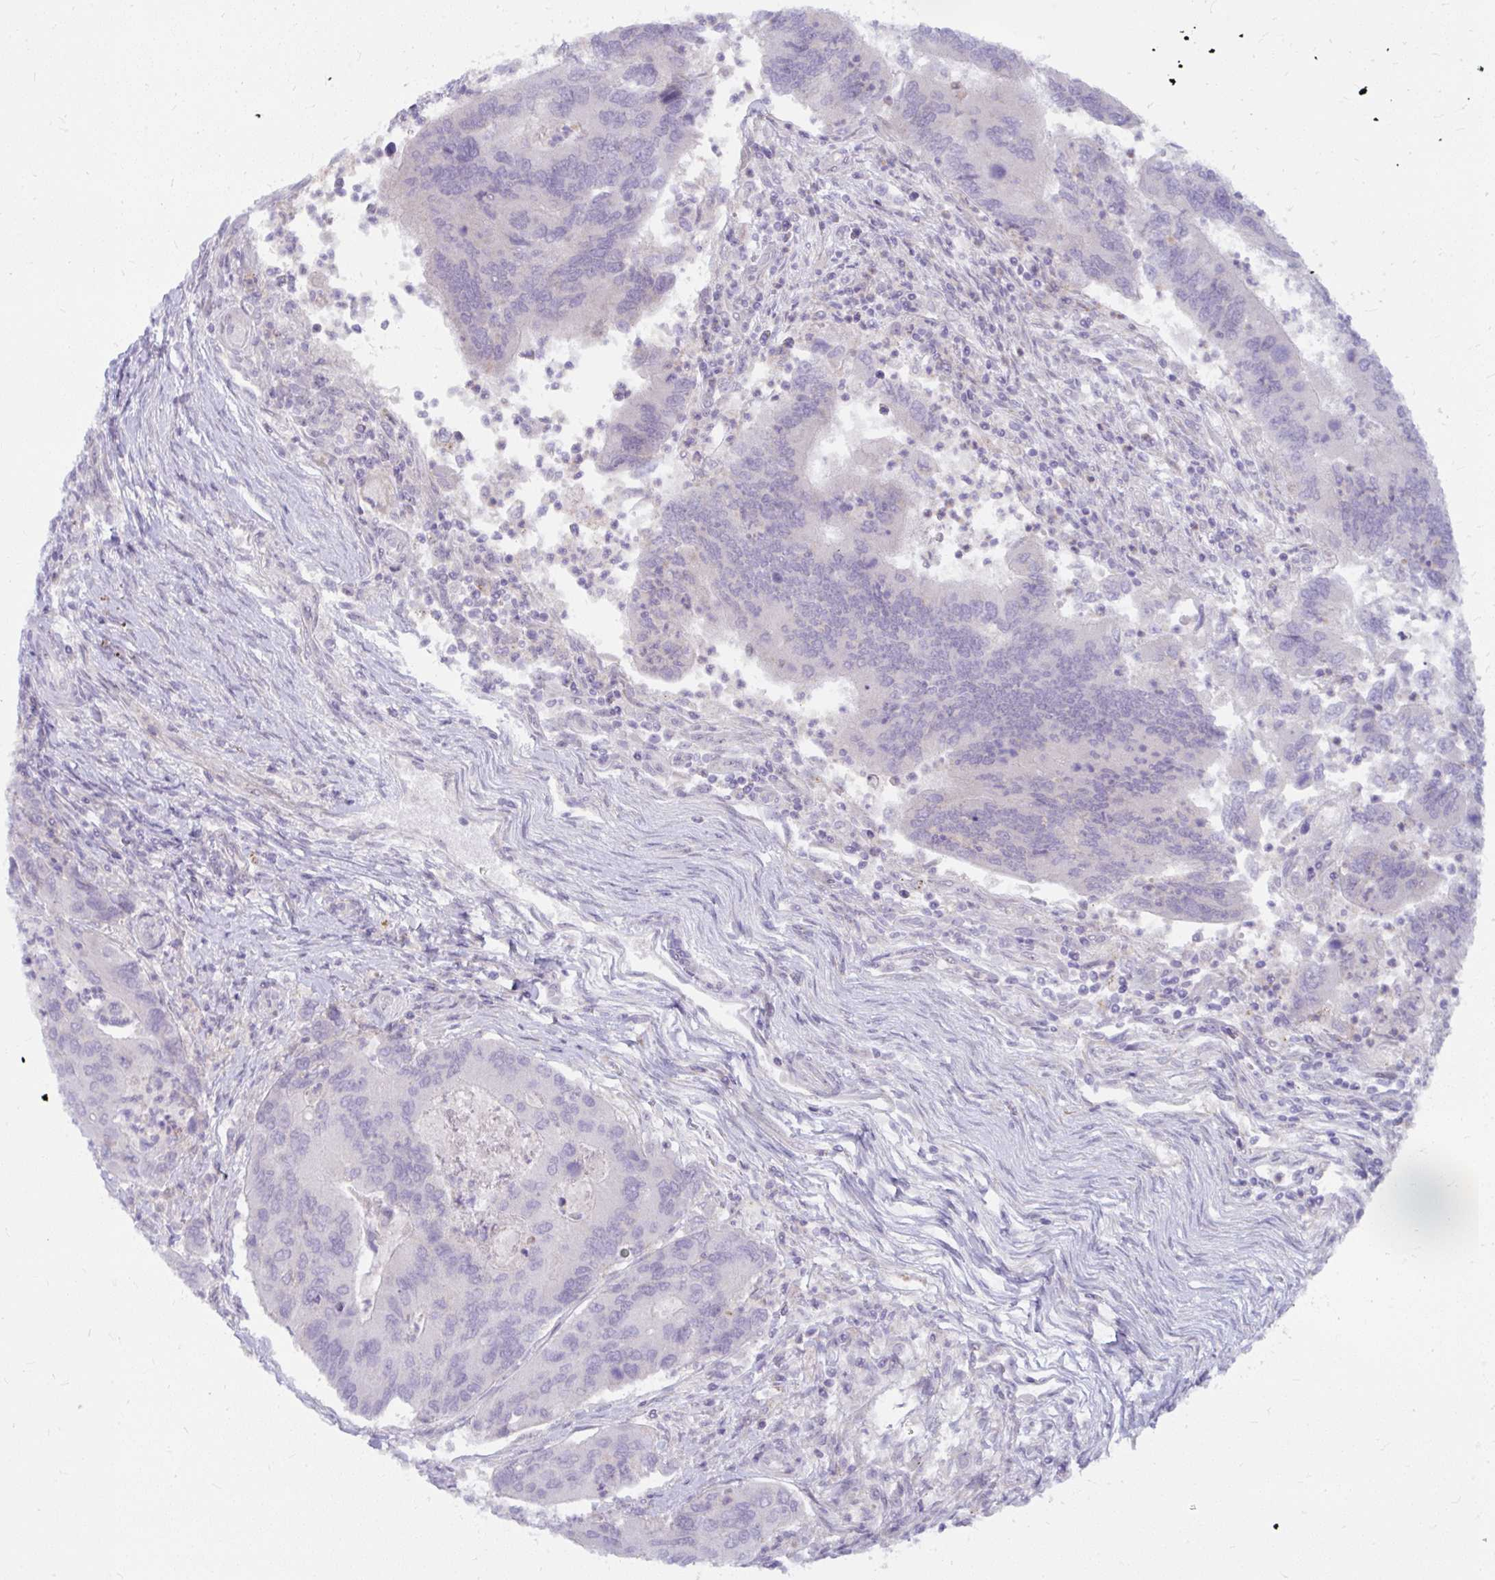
{"staining": {"intensity": "negative", "quantity": "none", "location": "none"}, "tissue": "colorectal cancer", "cell_type": "Tumor cells", "image_type": "cancer", "snomed": [{"axis": "morphology", "description": "Adenocarcinoma, NOS"}, {"axis": "topography", "description": "Colon"}], "caption": "Immunohistochemical staining of colorectal cancer exhibits no significant staining in tumor cells.", "gene": "MUS81", "patient": {"sex": "female", "age": 67}}